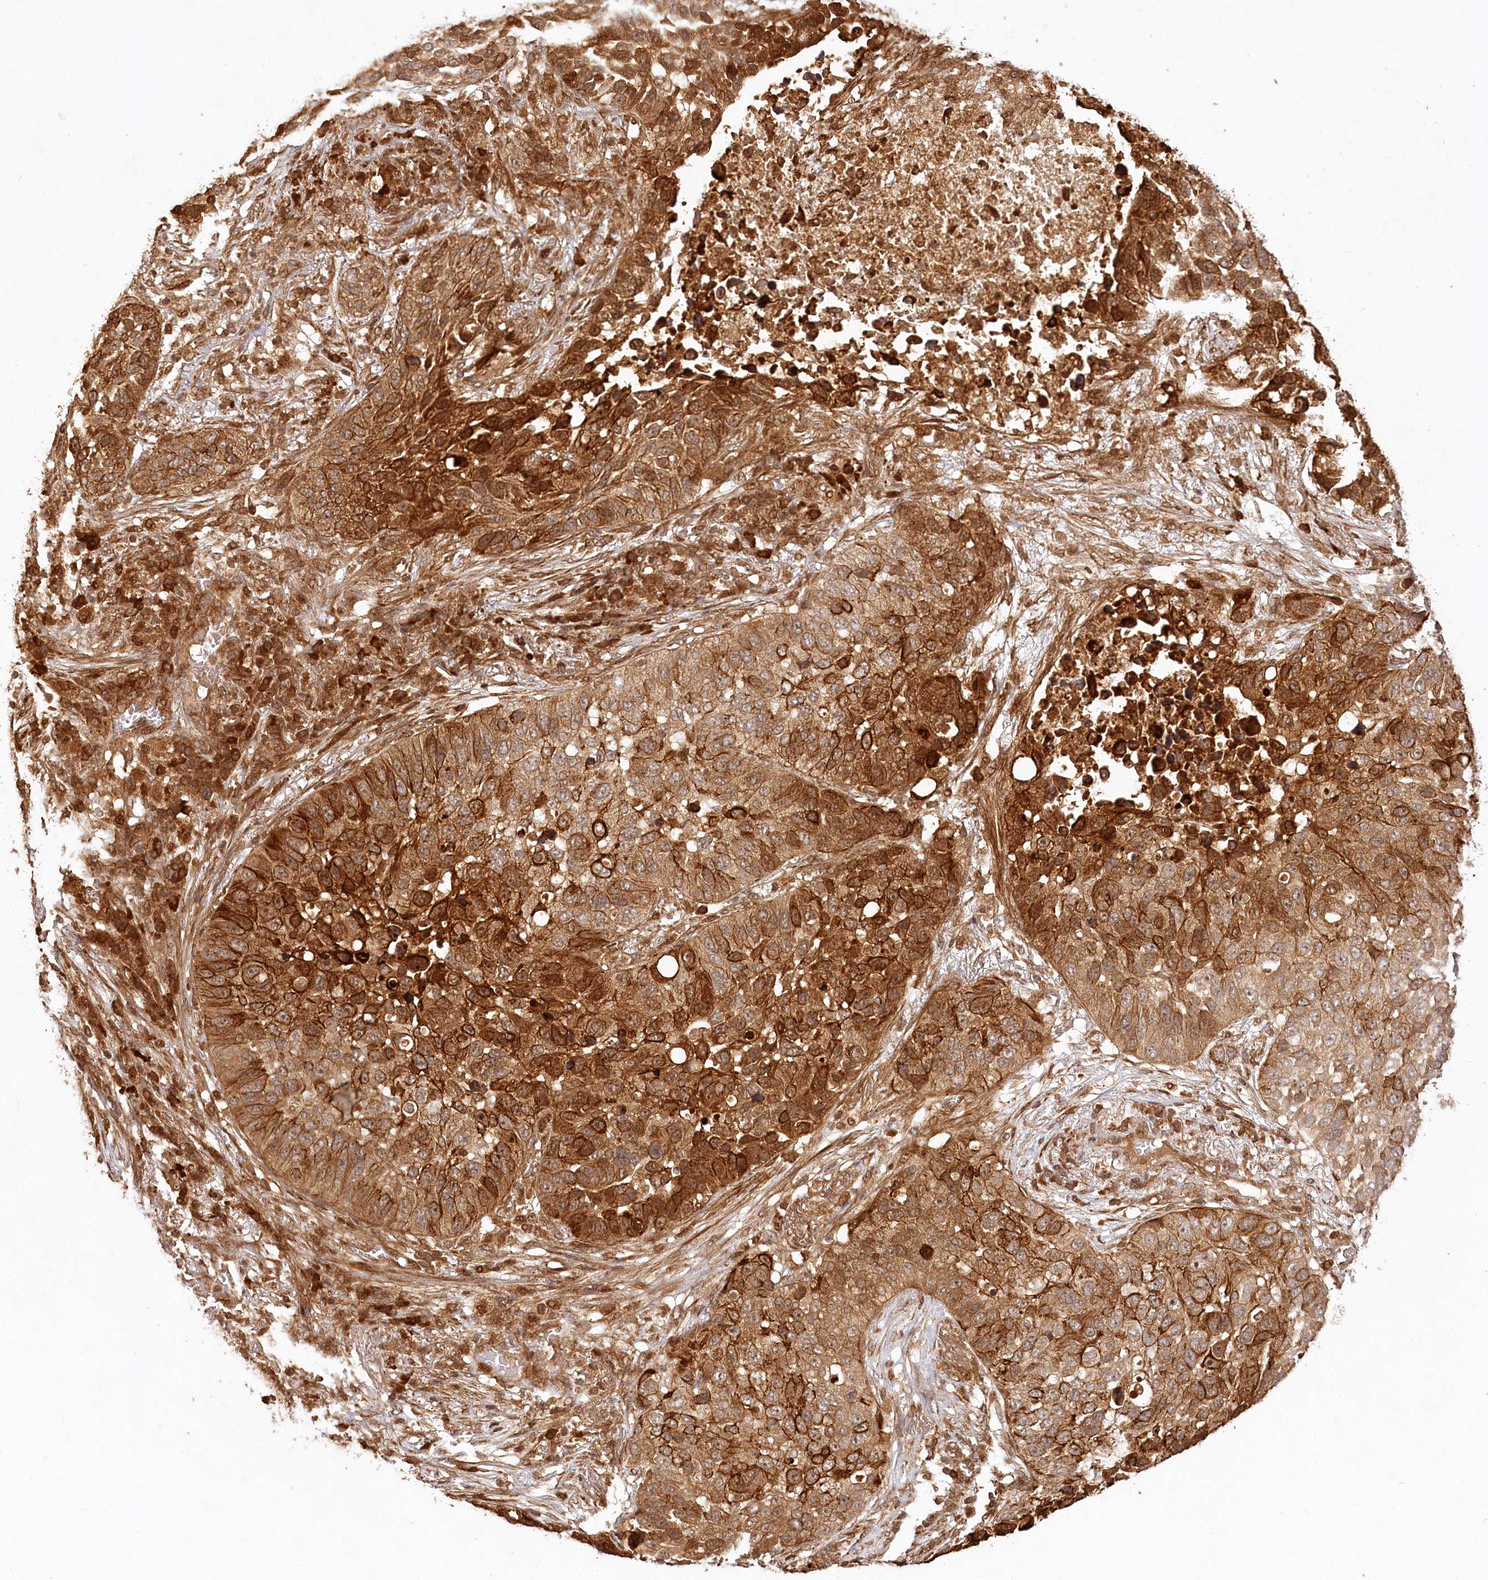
{"staining": {"intensity": "strong", "quantity": ">75%", "location": "cytoplasmic/membranous,nuclear"}, "tissue": "lung cancer", "cell_type": "Tumor cells", "image_type": "cancer", "snomed": [{"axis": "morphology", "description": "Squamous cell carcinoma, NOS"}, {"axis": "topography", "description": "Lung"}], "caption": "Squamous cell carcinoma (lung) tissue reveals strong cytoplasmic/membranous and nuclear expression in approximately >75% of tumor cells, visualized by immunohistochemistry. The staining is performed using DAB (3,3'-diaminobenzidine) brown chromogen to label protein expression. The nuclei are counter-stained blue using hematoxylin.", "gene": "ULK2", "patient": {"sex": "male", "age": 57}}